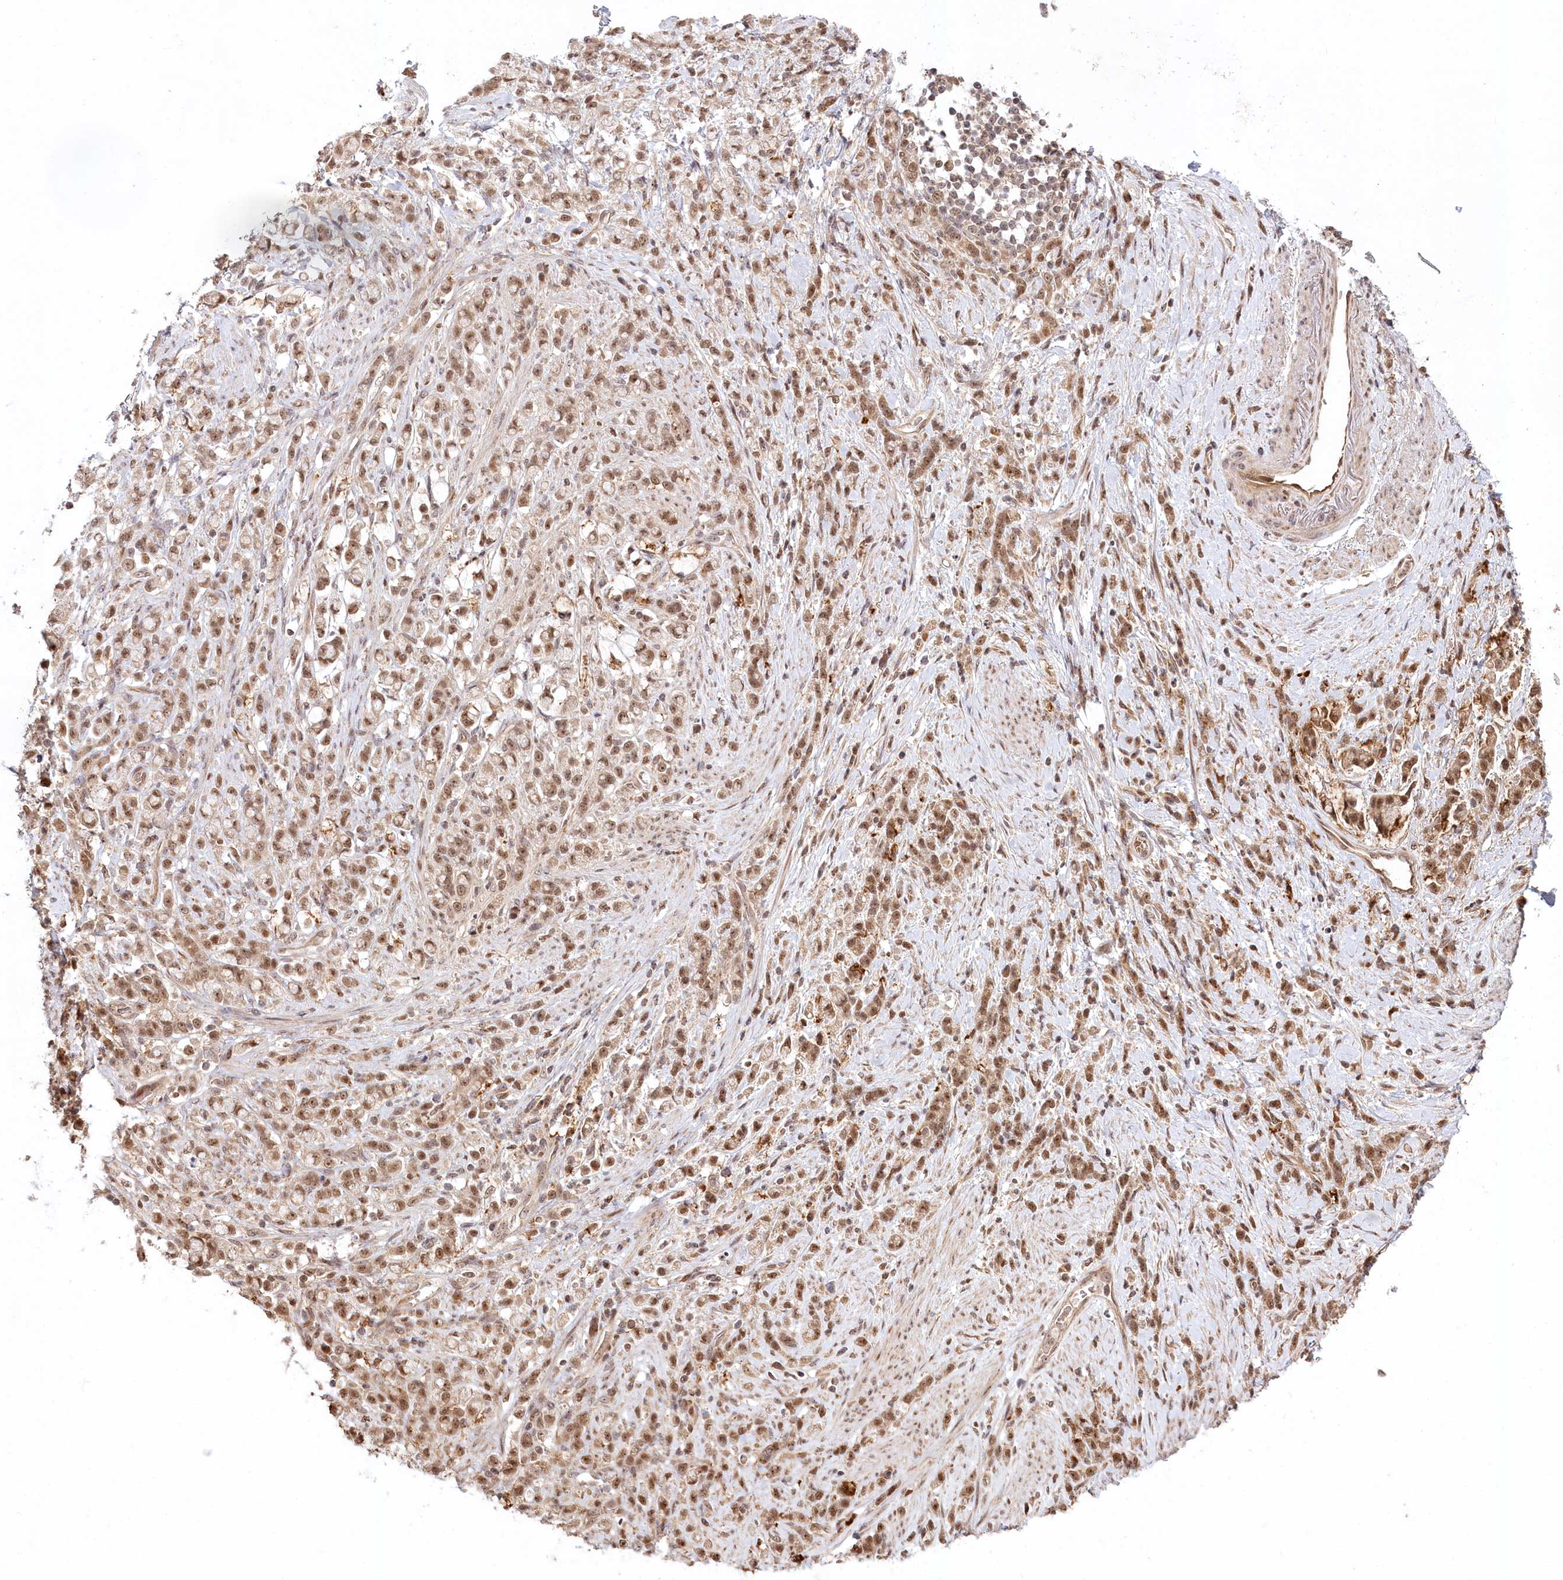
{"staining": {"intensity": "moderate", "quantity": ">75%", "location": "cytoplasmic/membranous,nuclear"}, "tissue": "stomach cancer", "cell_type": "Tumor cells", "image_type": "cancer", "snomed": [{"axis": "morphology", "description": "Adenocarcinoma, NOS"}, {"axis": "topography", "description": "Stomach"}], "caption": "IHC micrograph of stomach adenocarcinoma stained for a protein (brown), which displays medium levels of moderate cytoplasmic/membranous and nuclear staining in about >75% of tumor cells.", "gene": "WAPL", "patient": {"sex": "female", "age": 60}}